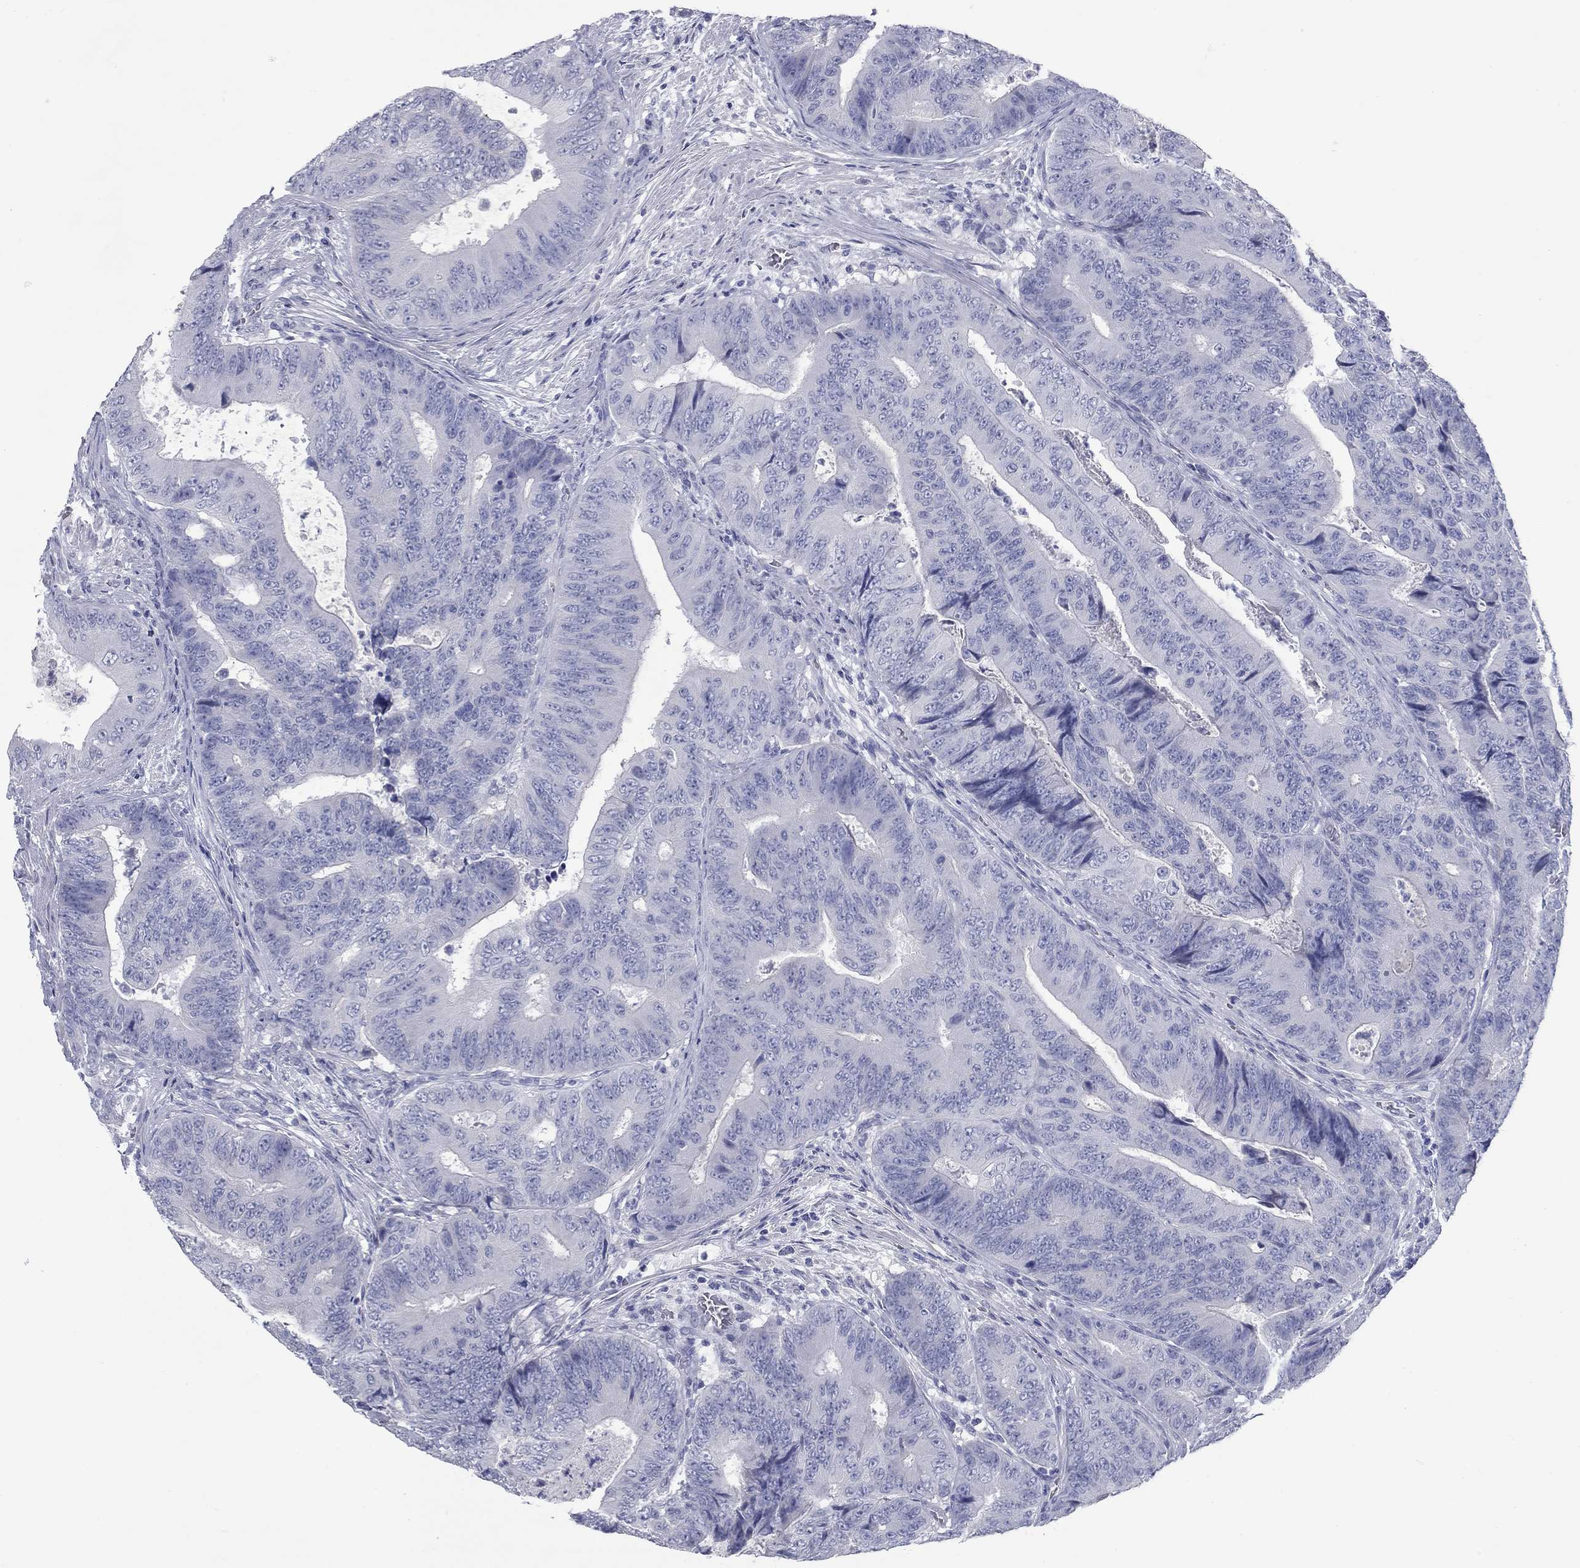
{"staining": {"intensity": "negative", "quantity": "none", "location": "none"}, "tissue": "colorectal cancer", "cell_type": "Tumor cells", "image_type": "cancer", "snomed": [{"axis": "morphology", "description": "Adenocarcinoma, NOS"}, {"axis": "topography", "description": "Colon"}], "caption": "Immunohistochemistry (IHC) micrograph of human adenocarcinoma (colorectal) stained for a protein (brown), which displays no expression in tumor cells. (Stains: DAB (3,3'-diaminobenzidine) immunohistochemistry with hematoxylin counter stain, Microscopy: brightfield microscopy at high magnification).", "gene": "KIRREL2", "patient": {"sex": "female", "age": 48}}